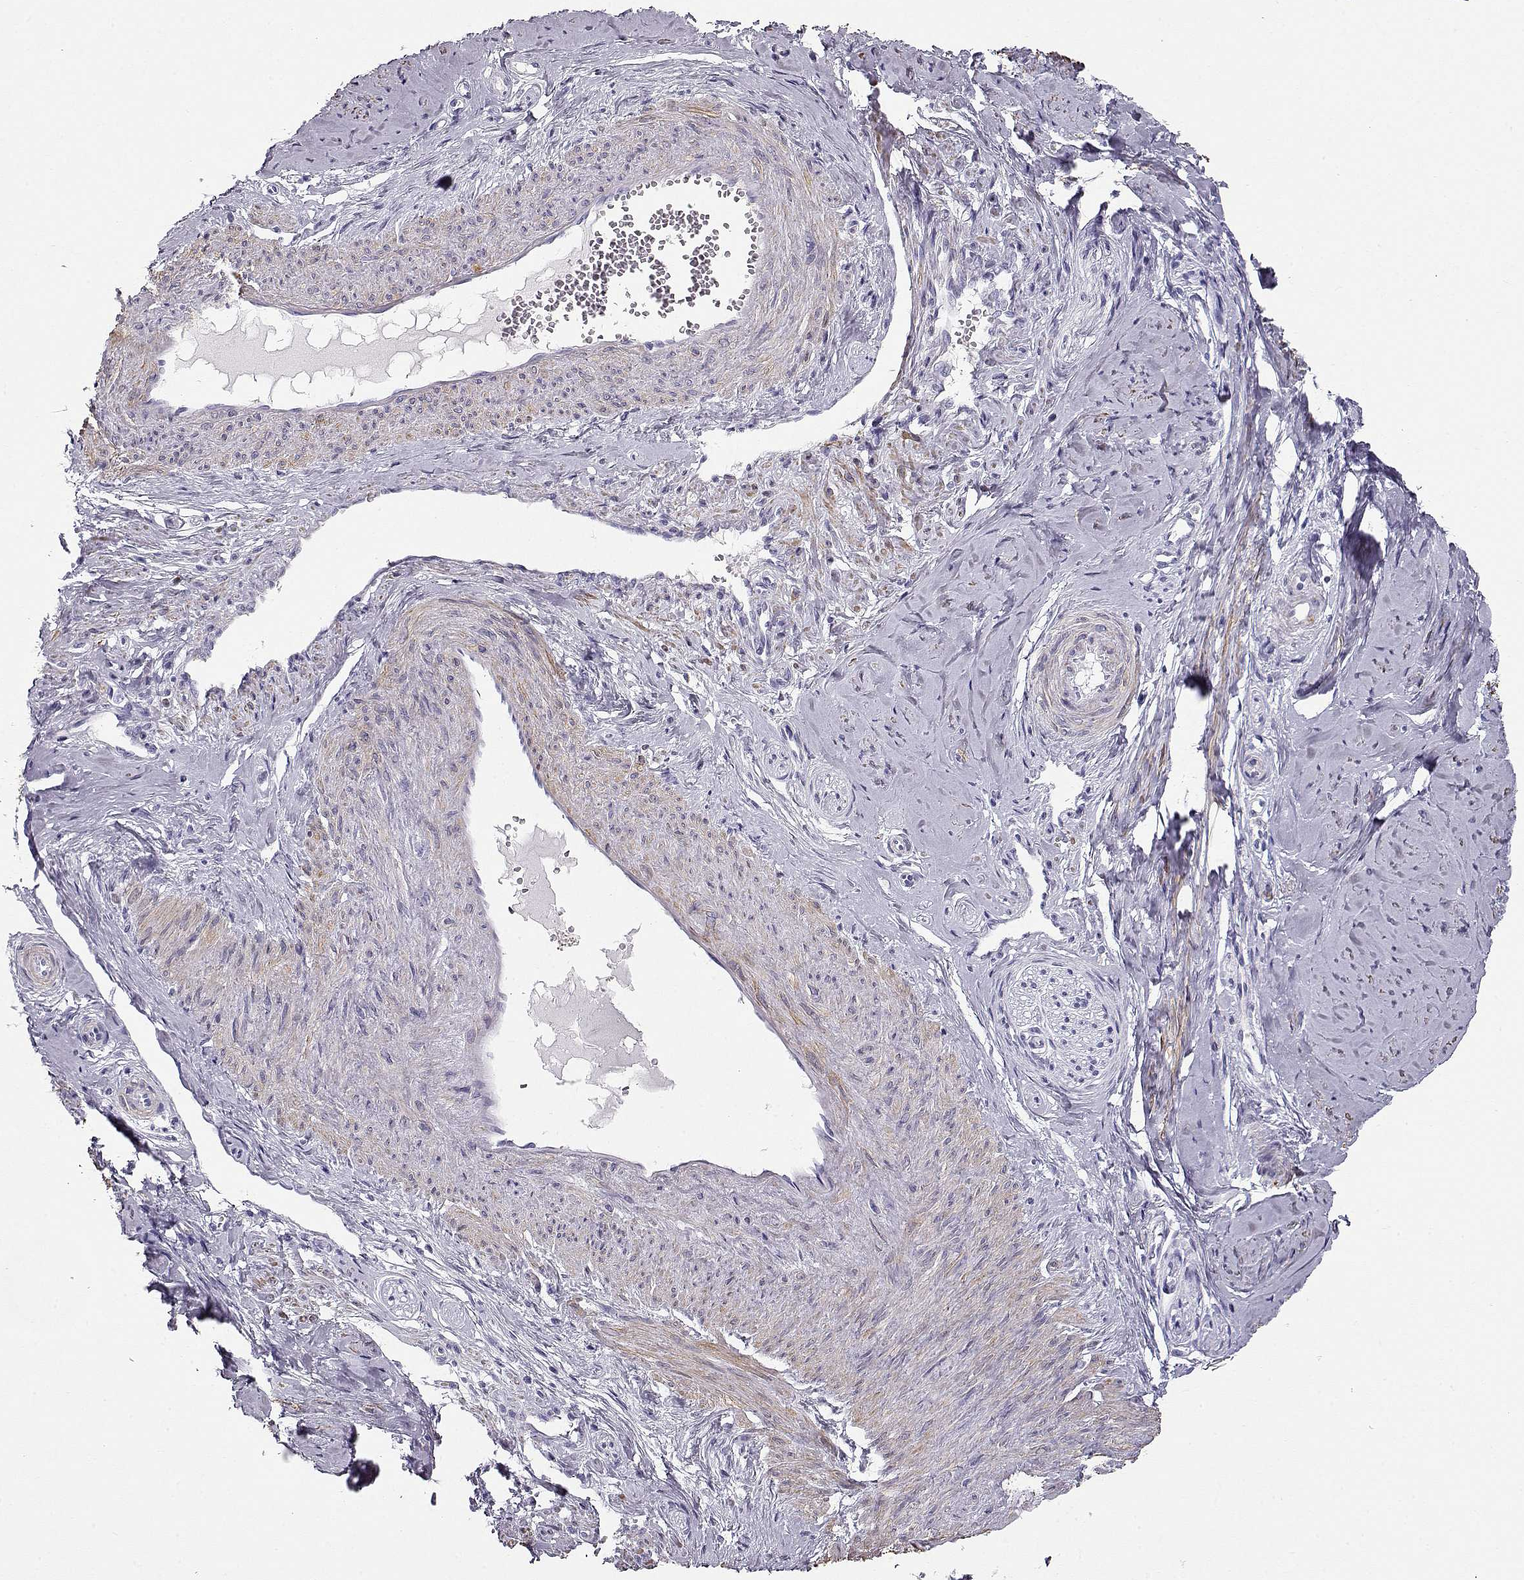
{"staining": {"intensity": "moderate", "quantity": "25%-75%", "location": "cytoplasmic/membranous"}, "tissue": "smooth muscle", "cell_type": "Smooth muscle cells", "image_type": "normal", "snomed": [{"axis": "morphology", "description": "Normal tissue, NOS"}, {"axis": "topography", "description": "Smooth muscle"}], "caption": "High-magnification brightfield microscopy of normal smooth muscle stained with DAB (brown) and counterstained with hematoxylin (blue). smooth muscle cells exhibit moderate cytoplasmic/membranous staining is seen in approximately25%-75% of cells. (DAB (3,3'-diaminobenzidine) IHC with brightfield microscopy, high magnification).", "gene": "SLITRK3", "patient": {"sex": "female", "age": 48}}